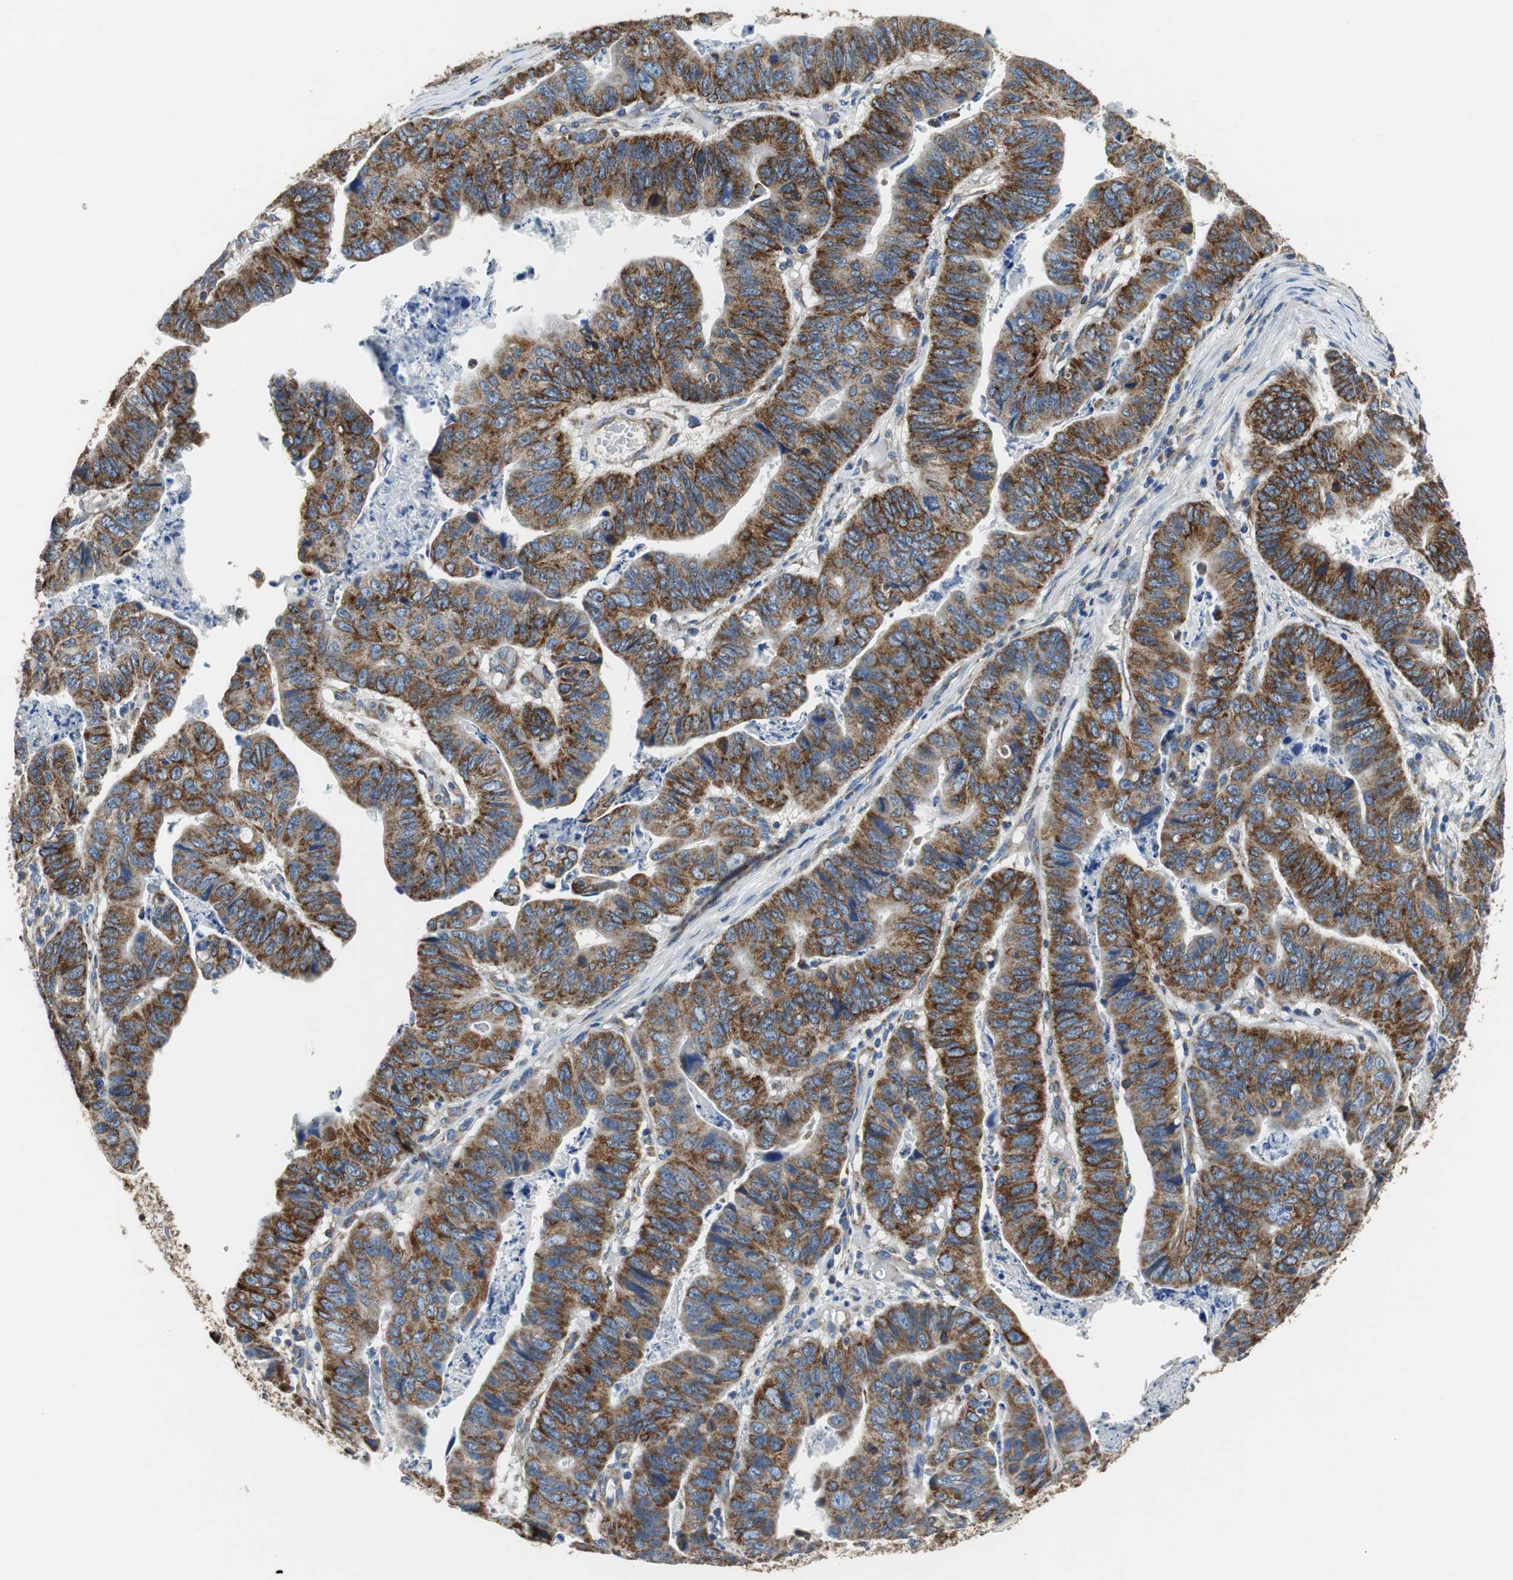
{"staining": {"intensity": "strong", "quantity": ">75%", "location": "cytoplasmic/membranous"}, "tissue": "stomach cancer", "cell_type": "Tumor cells", "image_type": "cancer", "snomed": [{"axis": "morphology", "description": "Adenocarcinoma, NOS"}, {"axis": "topography", "description": "Stomach, lower"}], "caption": "Protein analysis of adenocarcinoma (stomach) tissue demonstrates strong cytoplasmic/membranous staining in approximately >75% of tumor cells.", "gene": "GSTK1", "patient": {"sex": "male", "age": 77}}